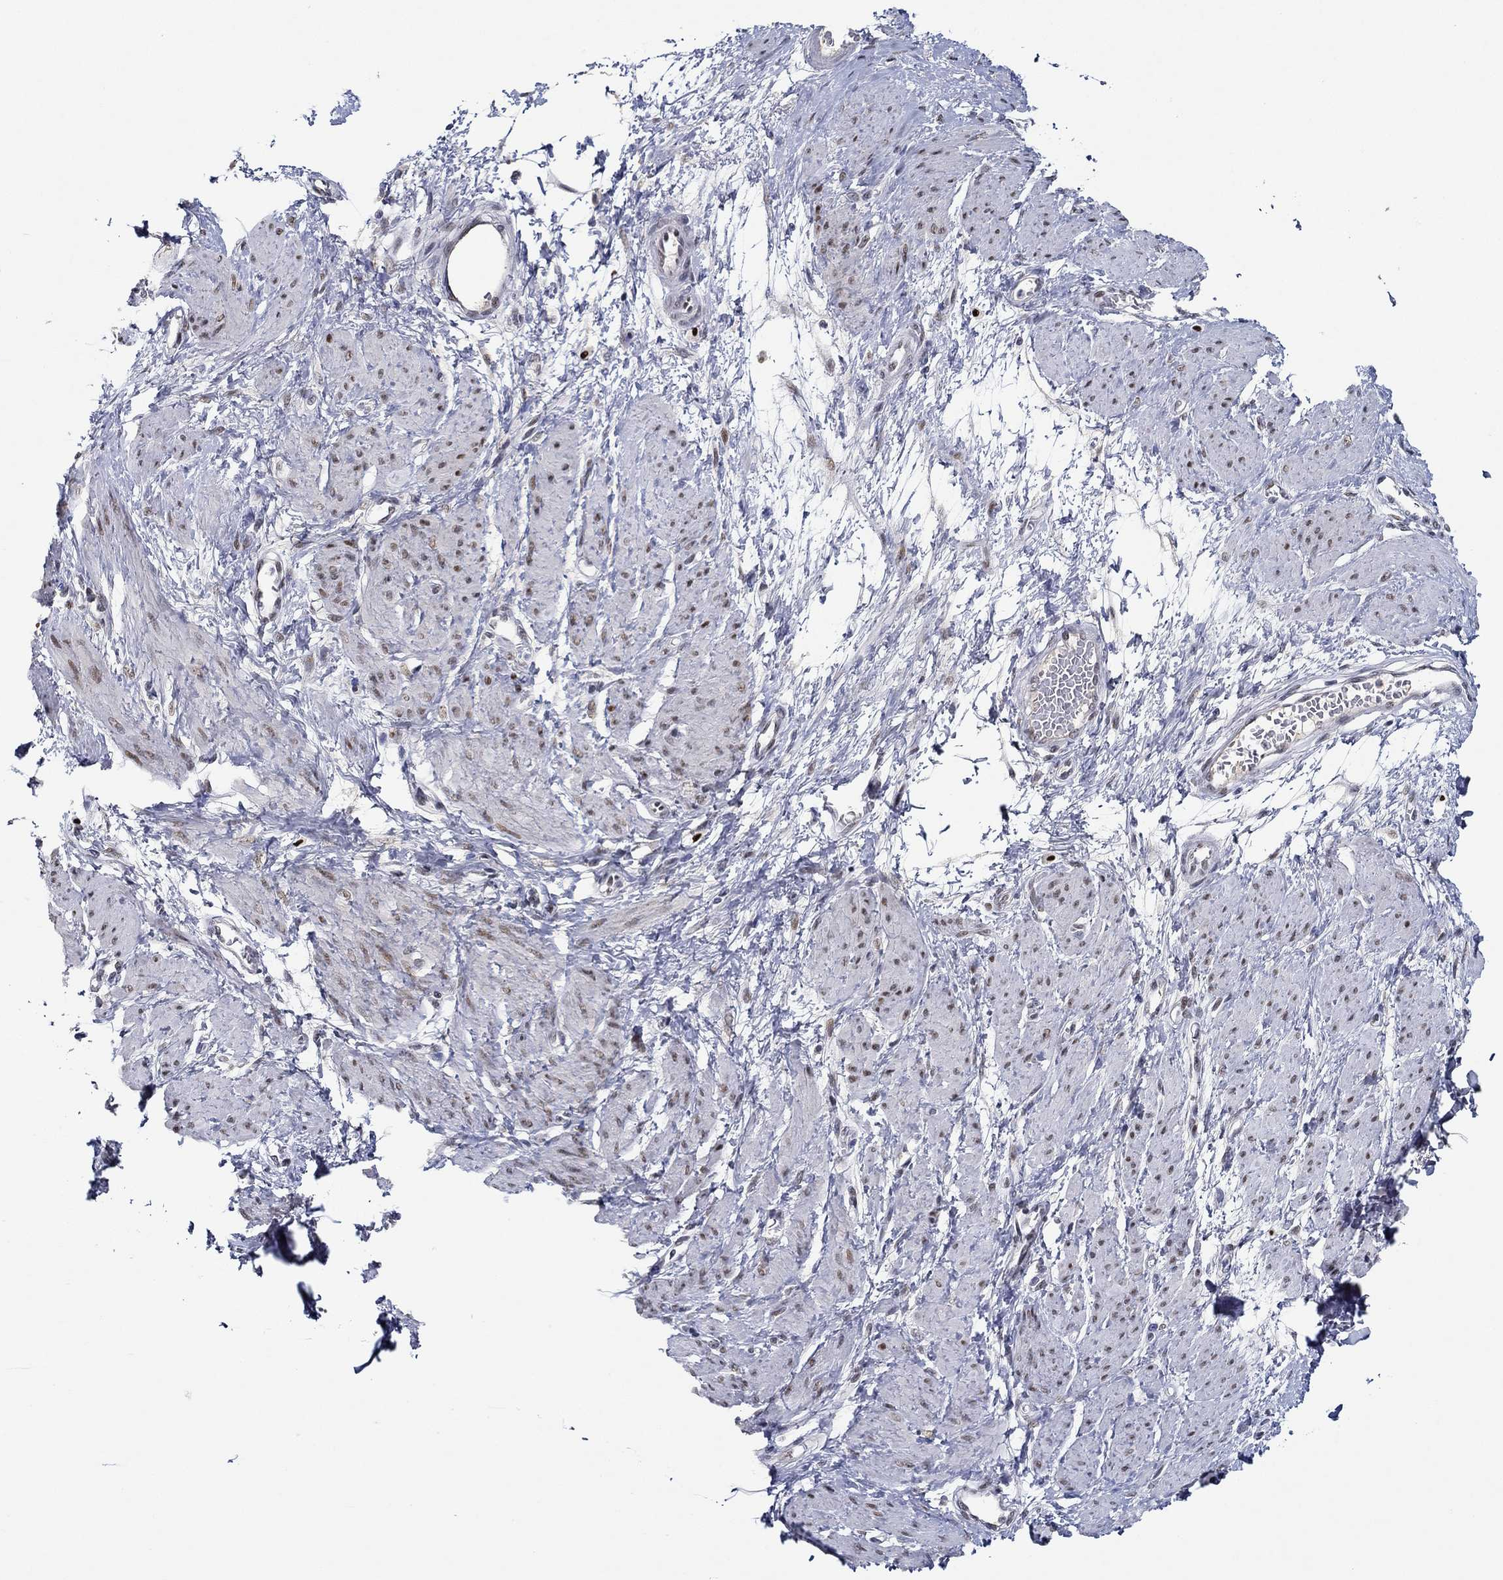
{"staining": {"intensity": "moderate", "quantity": "<25%", "location": "nuclear"}, "tissue": "smooth muscle", "cell_type": "Smooth muscle cells", "image_type": "normal", "snomed": [{"axis": "morphology", "description": "Normal tissue, NOS"}, {"axis": "topography", "description": "Smooth muscle"}, {"axis": "topography", "description": "Uterus"}], "caption": "The micrograph reveals immunohistochemical staining of unremarkable smooth muscle. There is moderate nuclear staining is seen in approximately <25% of smooth muscle cells. (brown staining indicates protein expression, while blue staining denotes nuclei).", "gene": "GATA2", "patient": {"sex": "female", "age": 39}}